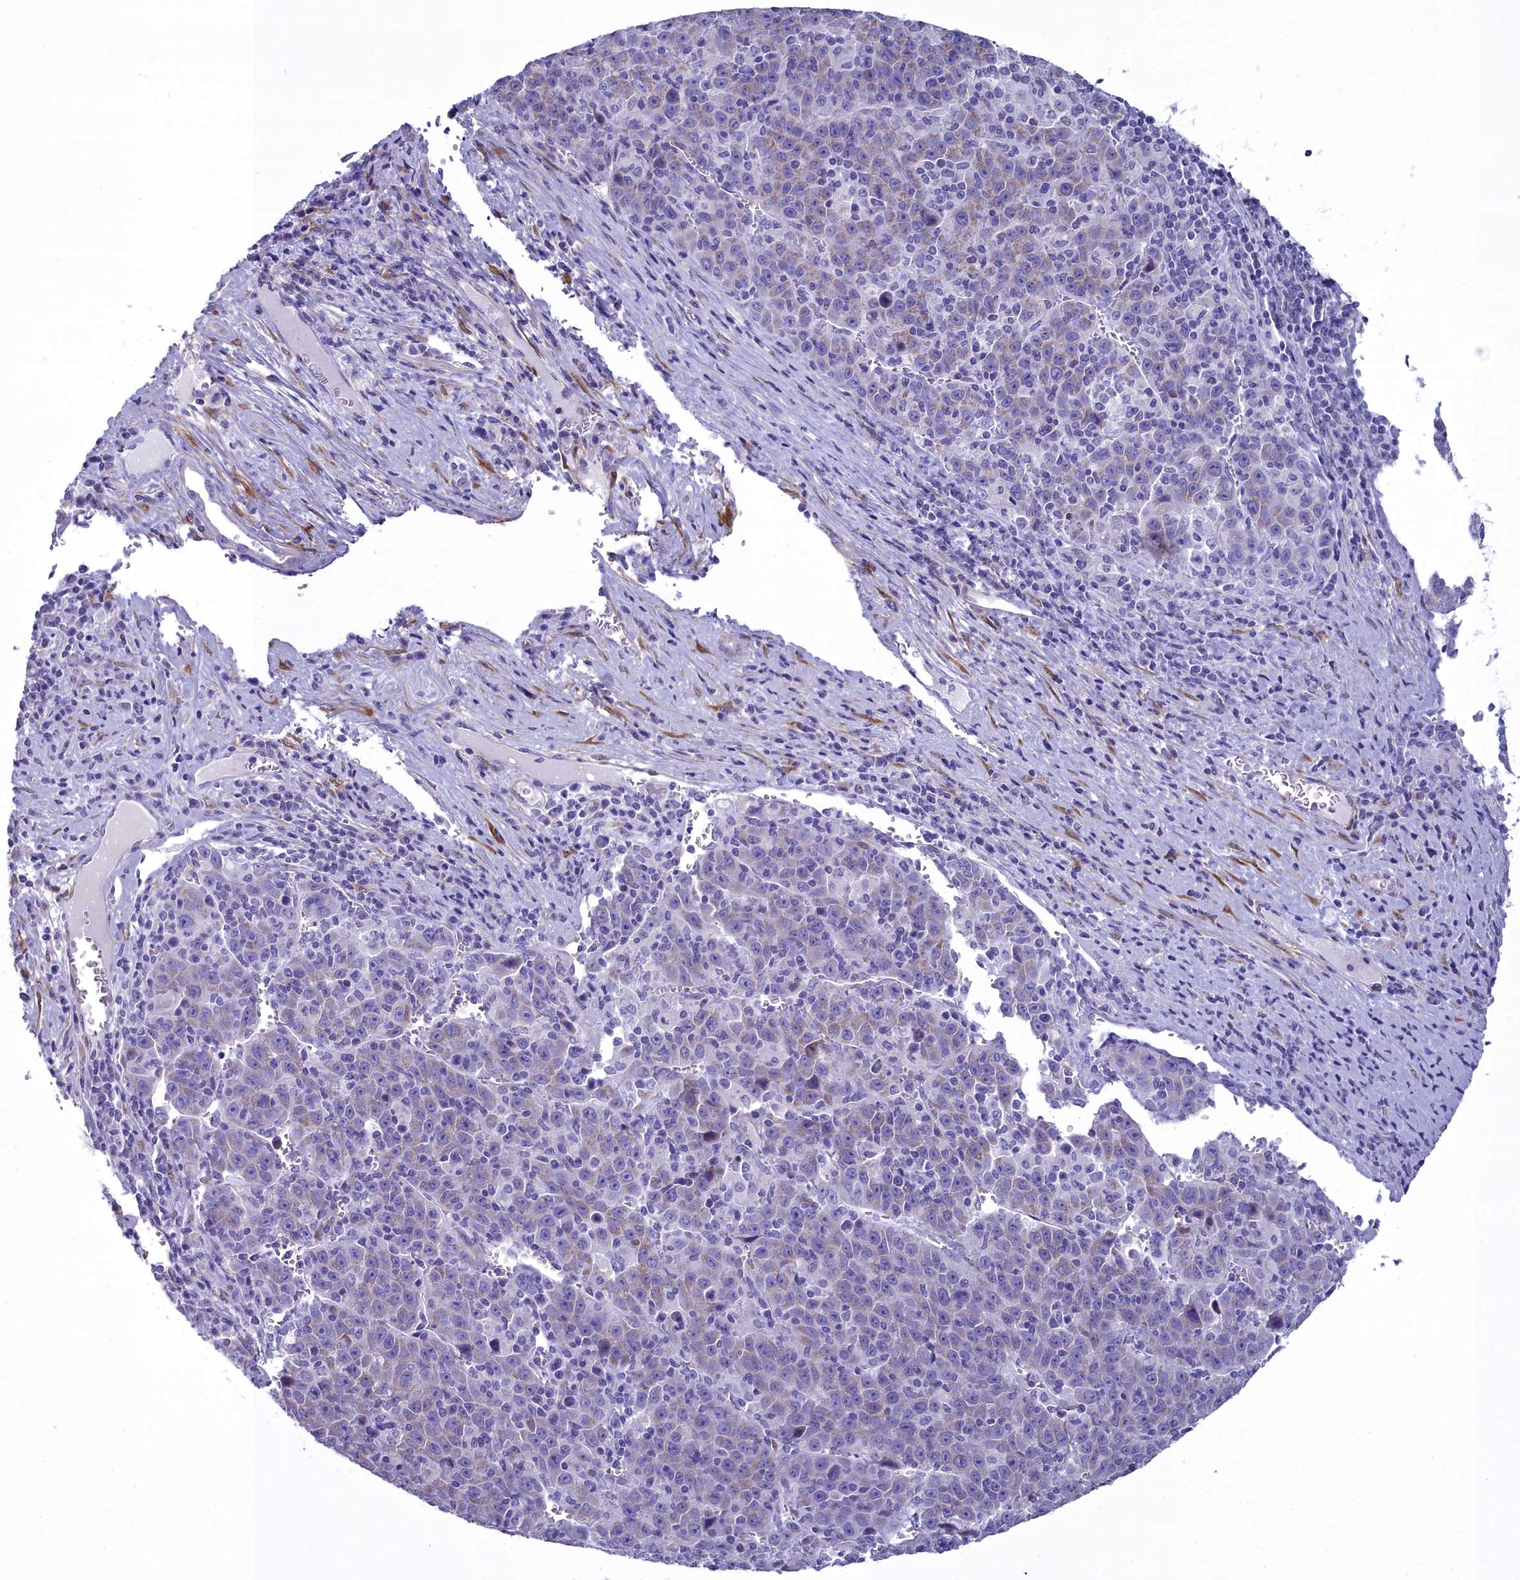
{"staining": {"intensity": "weak", "quantity": "<25%", "location": "cytoplasmic/membranous"}, "tissue": "liver cancer", "cell_type": "Tumor cells", "image_type": "cancer", "snomed": [{"axis": "morphology", "description": "Carcinoma, Hepatocellular, NOS"}, {"axis": "topography", "description": "Liver"}], "caption": "This image is of liver cancer stained with immunohistochemistry (IHC) to label a protein in brown with the nuclei are counter-stained blue. There is no staining in tumor cells.", "gene": "PPP1R14A", "patient": {"sex": "female", "age": 53}}